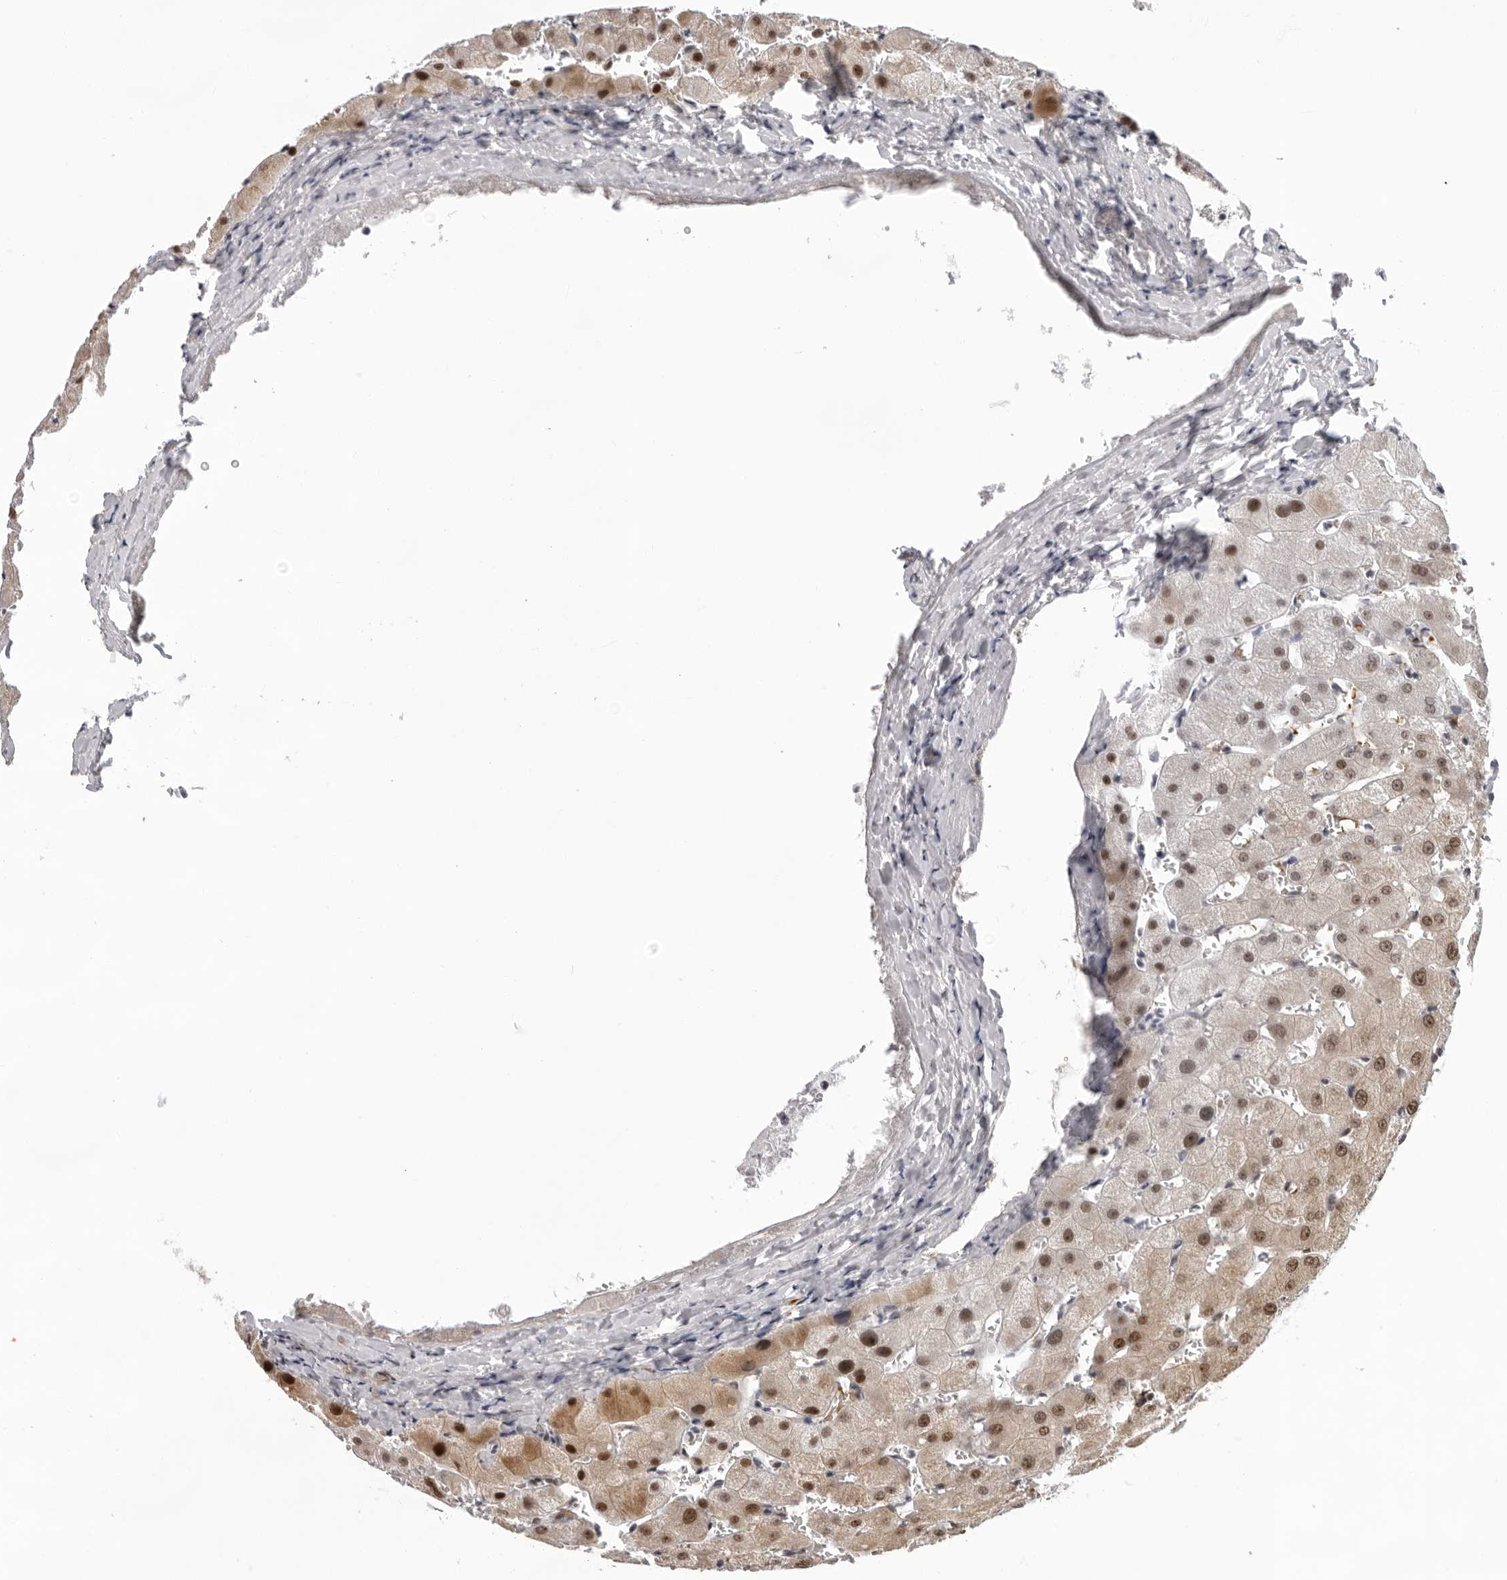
{"staining": {"intensity": "negative", "quantity": "none", "location": "none"}, "tissue": "liver", "cell_type": "Cholangiocytes", "image_type": "normal", "snomed": [{"axis": "morphology", "description": "Normal tissue, NOS"}, {"axis": "topography", "description": "Liver"}], "caption": "Human liver stained for a protein using immunohistochemistry (IHC) shows no positivity in cholangiocytes.", "gene": "USP1", "patient": {"sex": "female", "age": 63}}